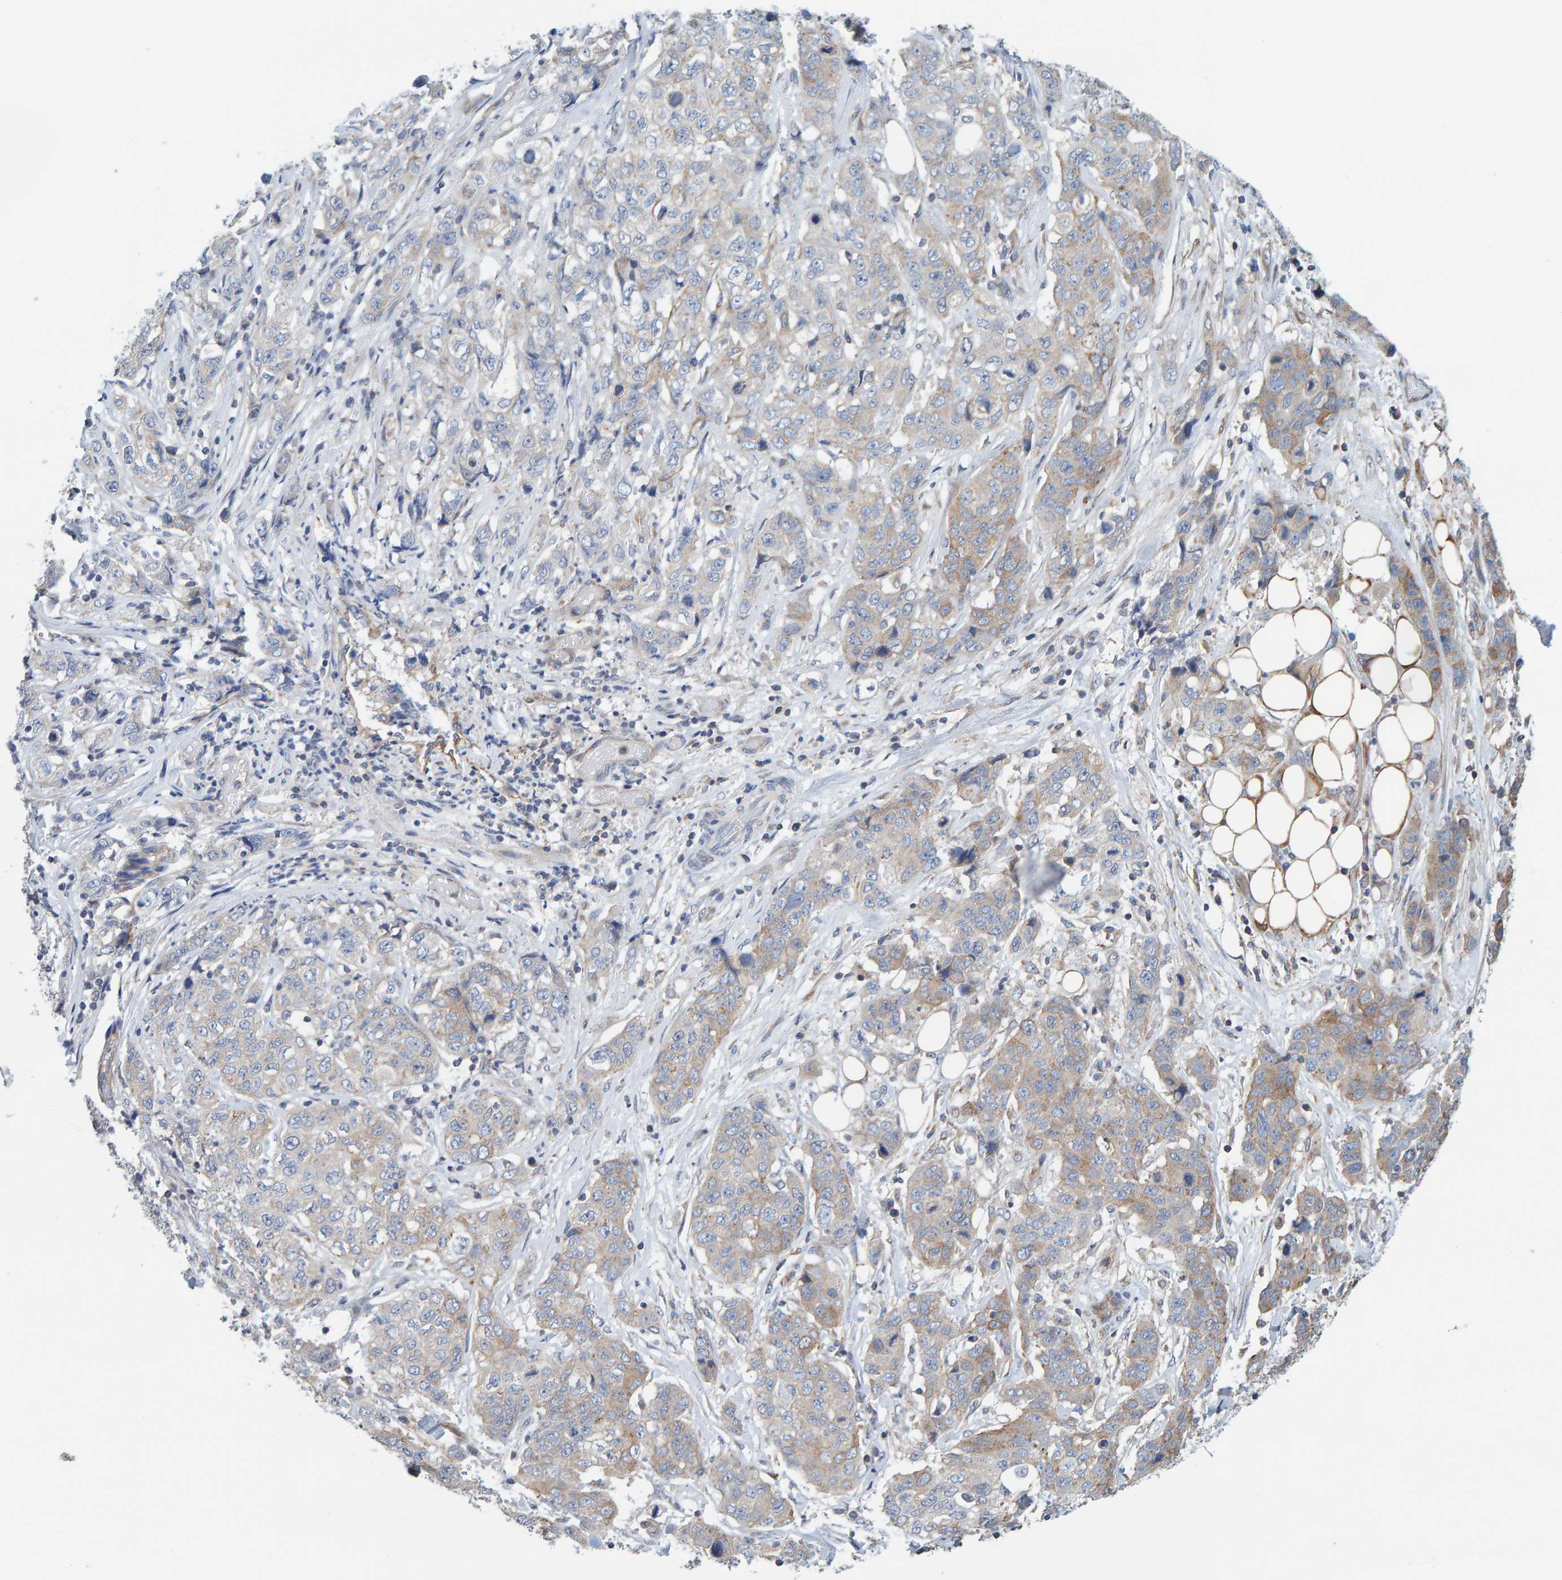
{"staining": {"intensity": "weak", "quantity": "<25%", "location": "cytoplasmic/membranous"}, "tissue": "stomach cancer", "cell_type": "Tumor cells", "image_type": "cancer", "snomed": [{"axis": "morphology", "description": "Adenocarcinoma, NOS"}, {"axis": "topography", "description": "Stomach"}], "caption": "A histopathology image of human stomach adenocarcinoma is negative for staining in tumor cells.", "gene": "RGP1", "patient": {"sex": "male", "age": 48}}